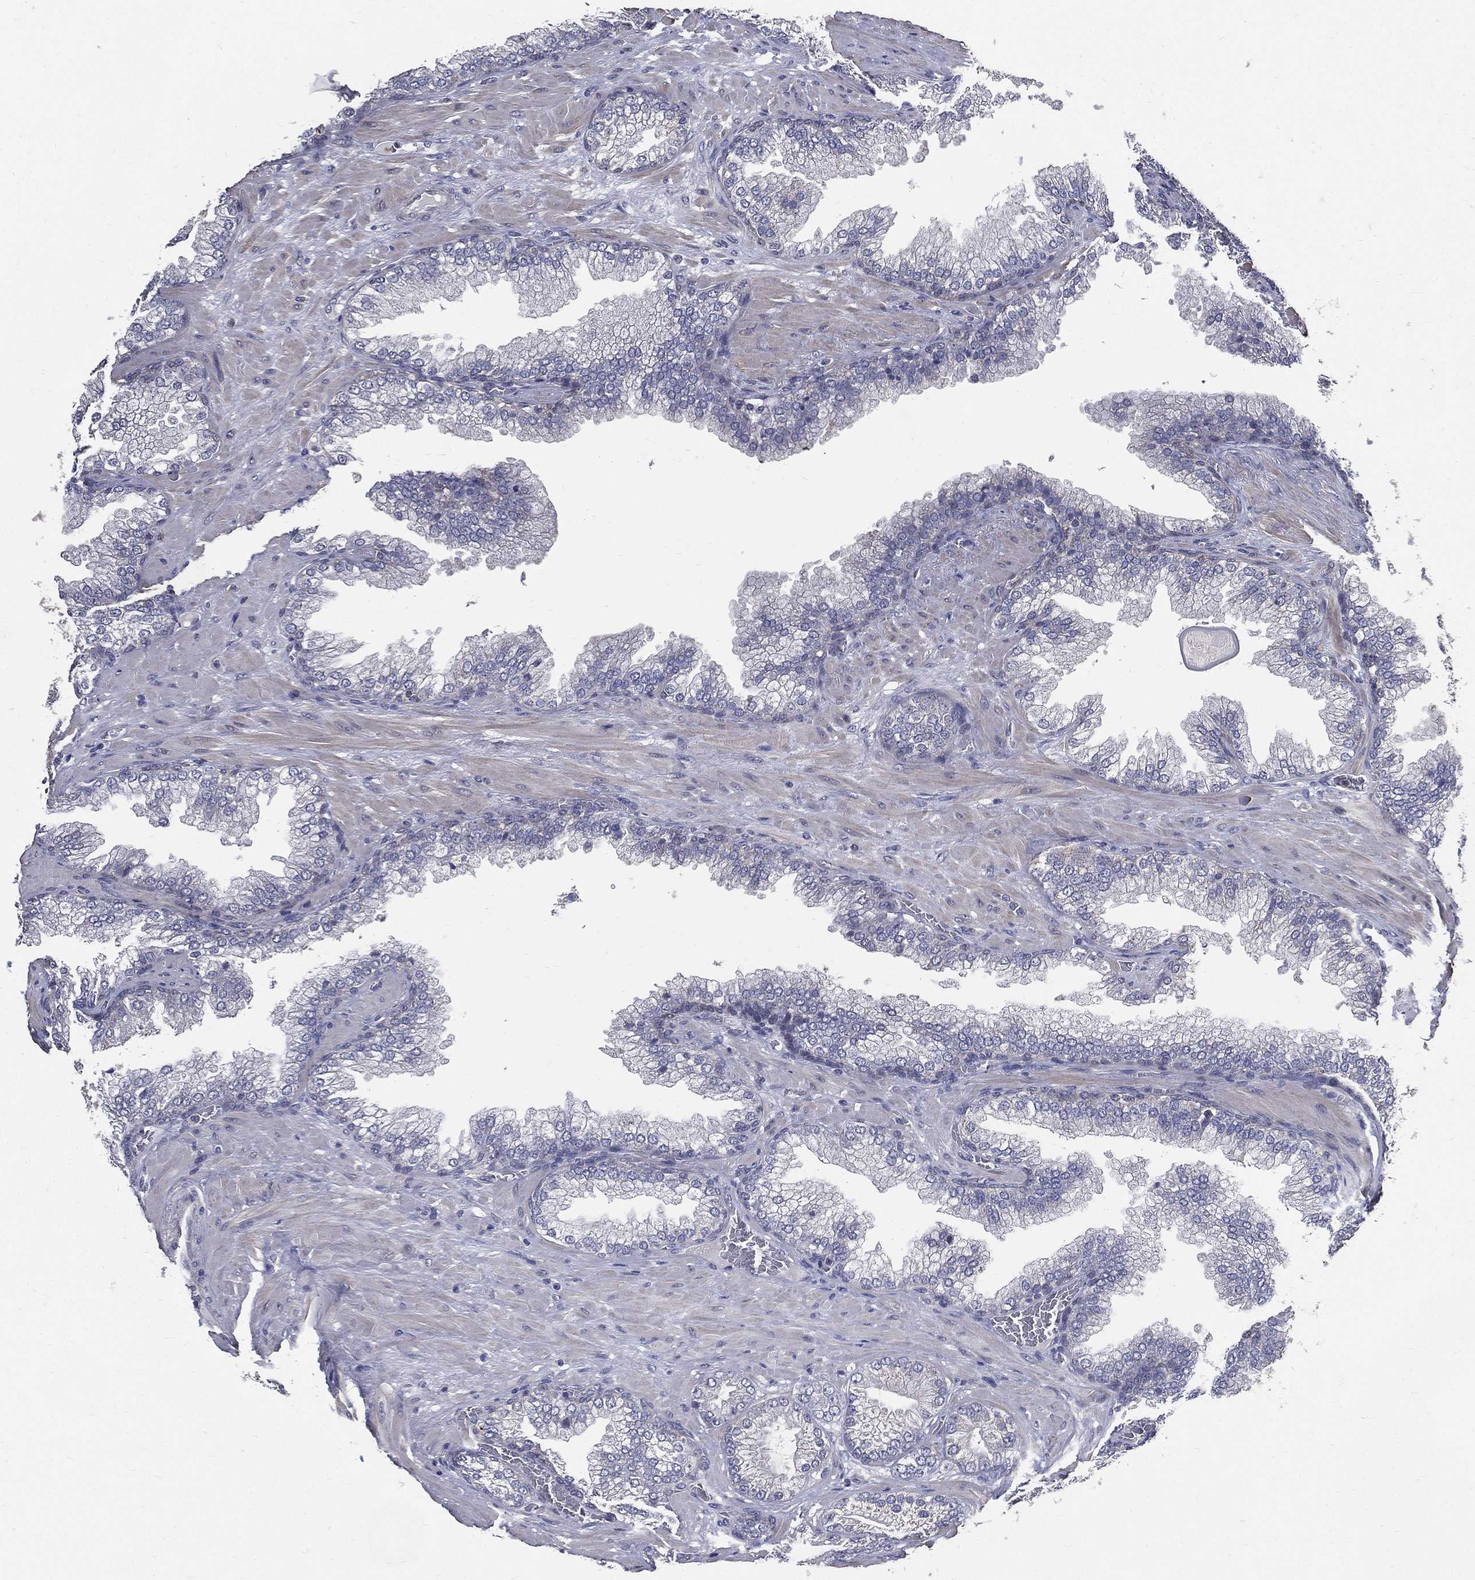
{"staining": {"intensity": "negative", "quantity": "none", "location": "none"}, "tissue": "prostate cancer", "cell_type": "Tumor cells", "image_type": "cancer", "snomed": [{"axis": "morphology", "description": "Adenocarcinoma, Low grade"}, {"axis": "topography", "description": "Prostate"}], "caption": "Tumor cells show no significant protein expression in prostate cancer (adenocarcinoma (low-grade)).", "gene": "SERPINB2", "patient": {"sex": "male", "age": 57}}